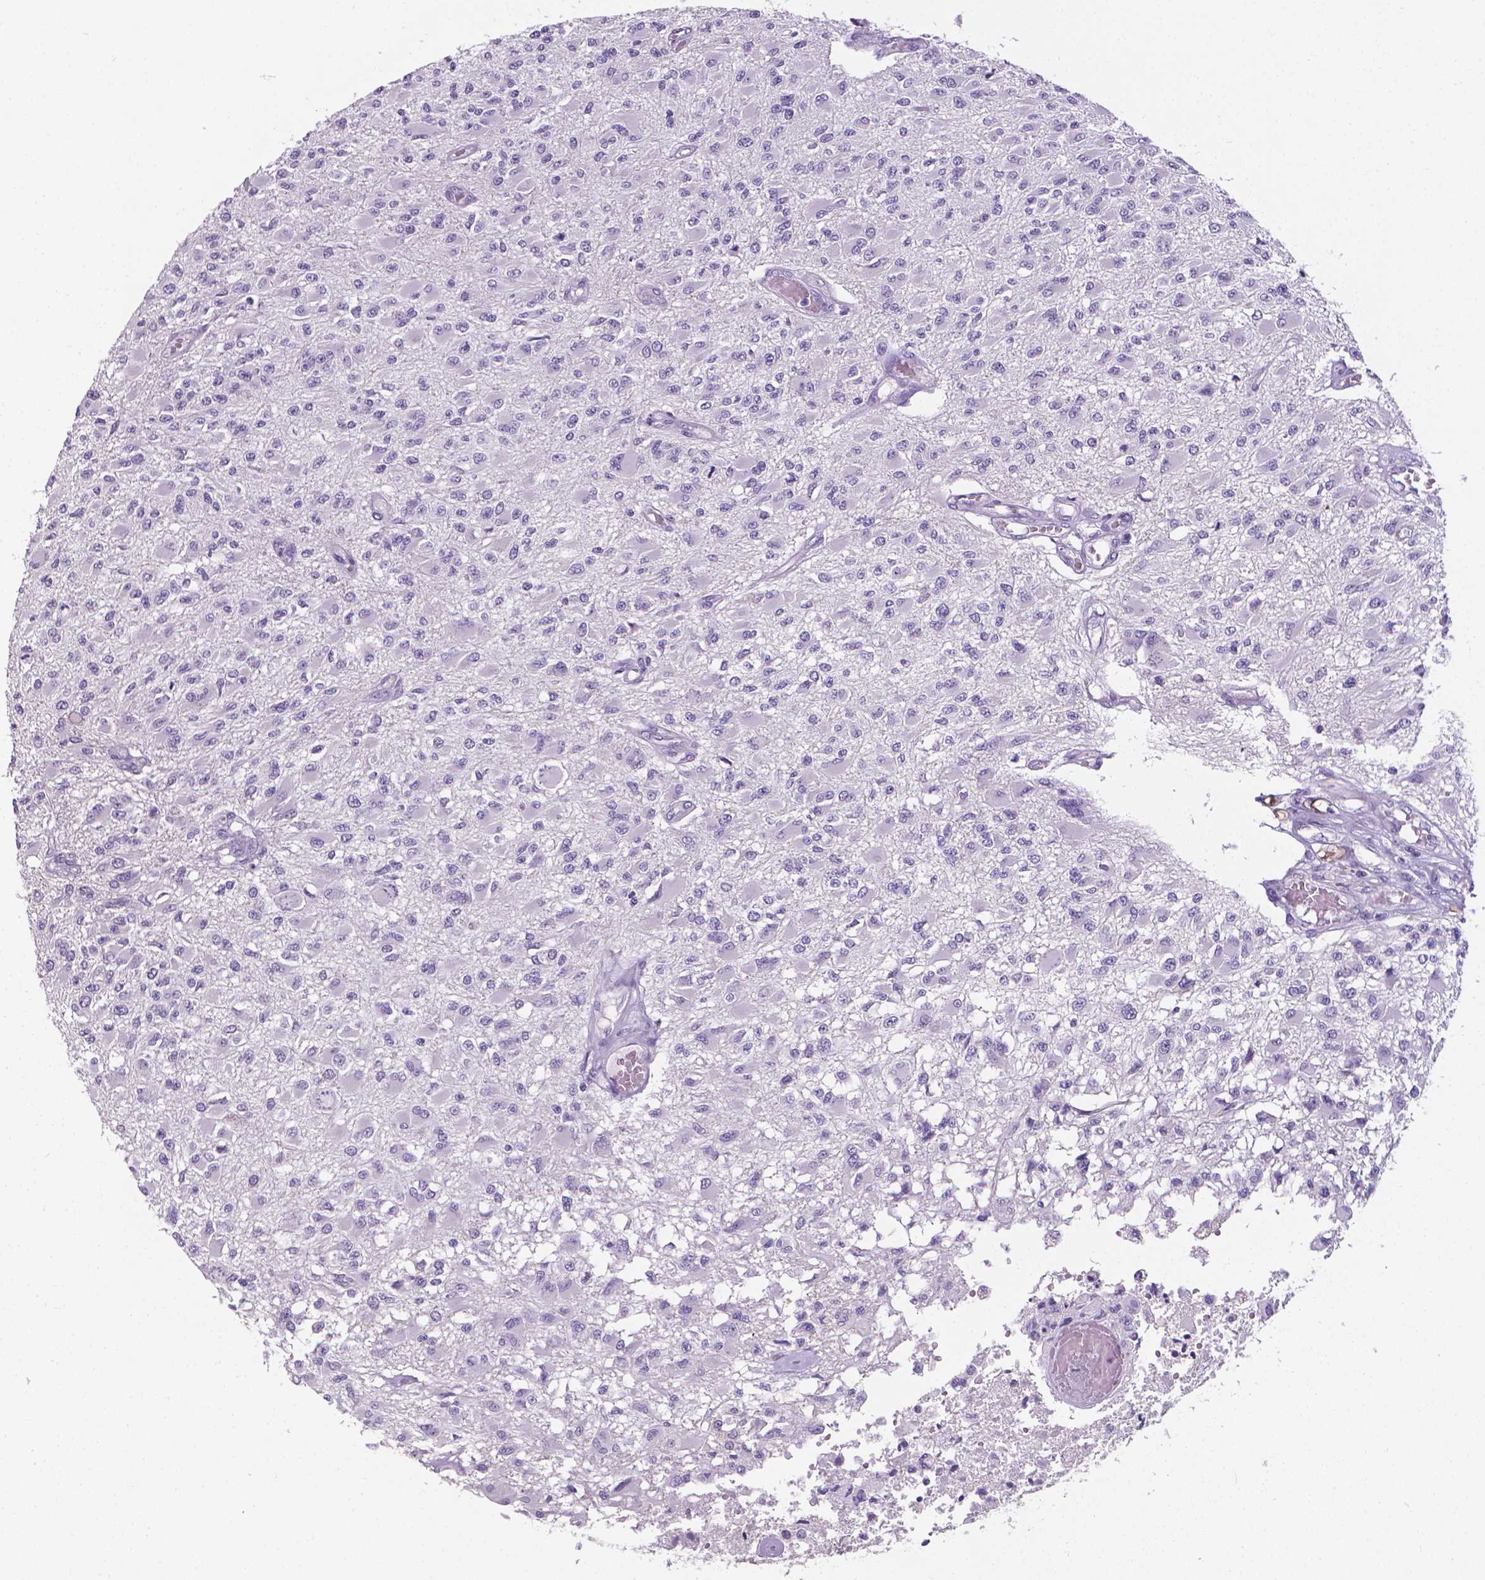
{"staining": {"intensity": "negative", "quantity": "none", "location": "none"}, "tissue": "glioma", "cell_type": "Tumor cells", "image_type": "cancer", "snomed": [{"axis": "morphology", "description": "Glioma, malignant, High grade"}, {"axis": "topography", "description": "Brain"}], "caption": "The image exhibits no significant positivity in tumor cells of malignant high-grade glioma.", "gene": "XPNPEP2", "patient": {"sex": "female", "age": 63}}